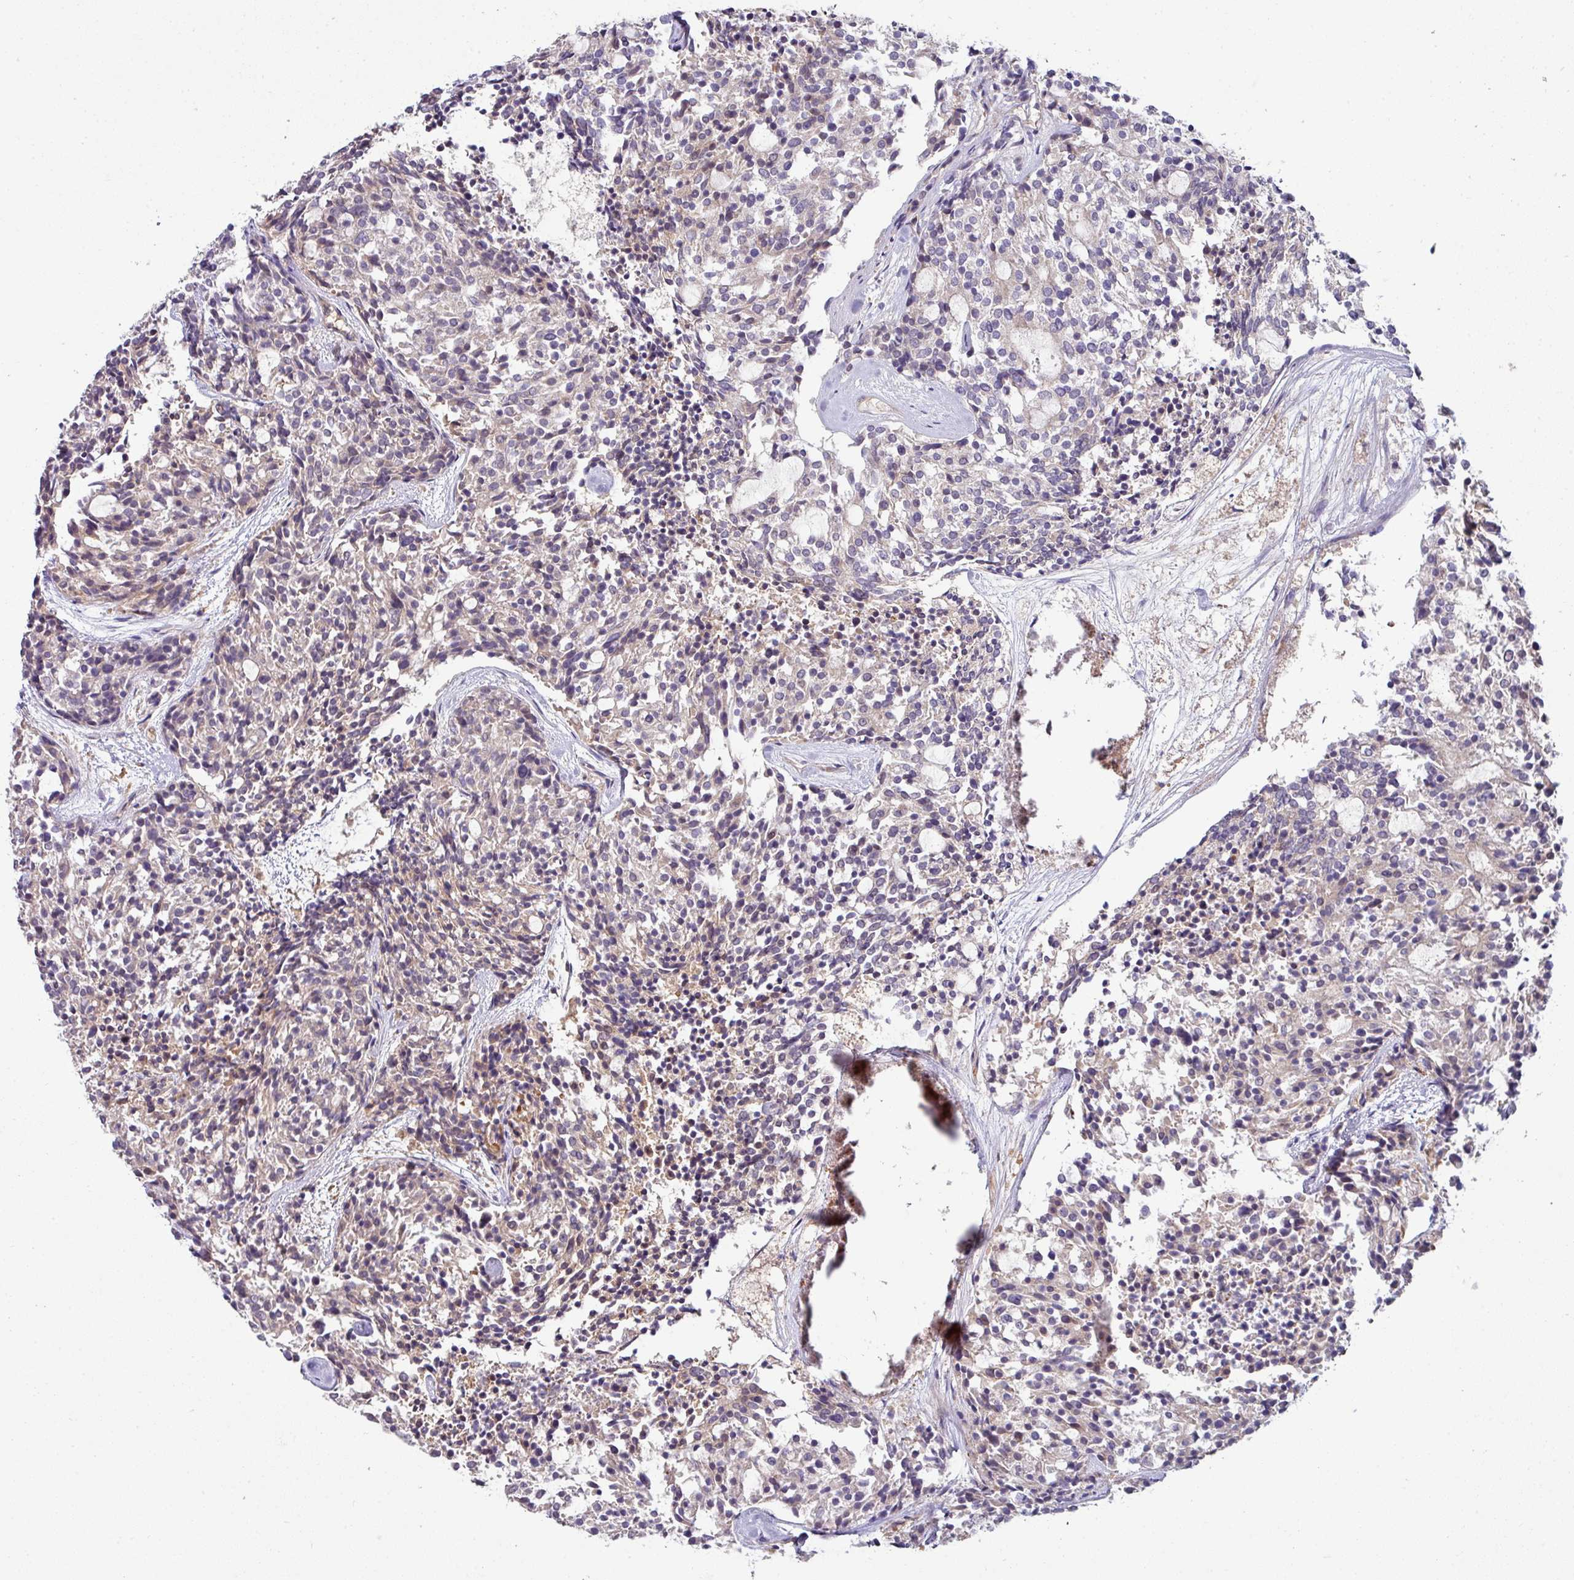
{"staining": {"intensity": "negative", "quantity": "none", "location": "none"}, "tissue": "carcinoid", "cell_type": "Tumor cells", "image_type": "cancer", "snomed": [{"axis": "morphology", "description": "Carcinoid, malignant, NOS"}, {"axis": "topography", "description": "Pancreas"}], "caption": "Photomicrograph shows no protein positivity in tumor cells of malignant carcinoid tissue.", "gene": "SLAMF6", "patient": {"sex": "female", "age": 54}}